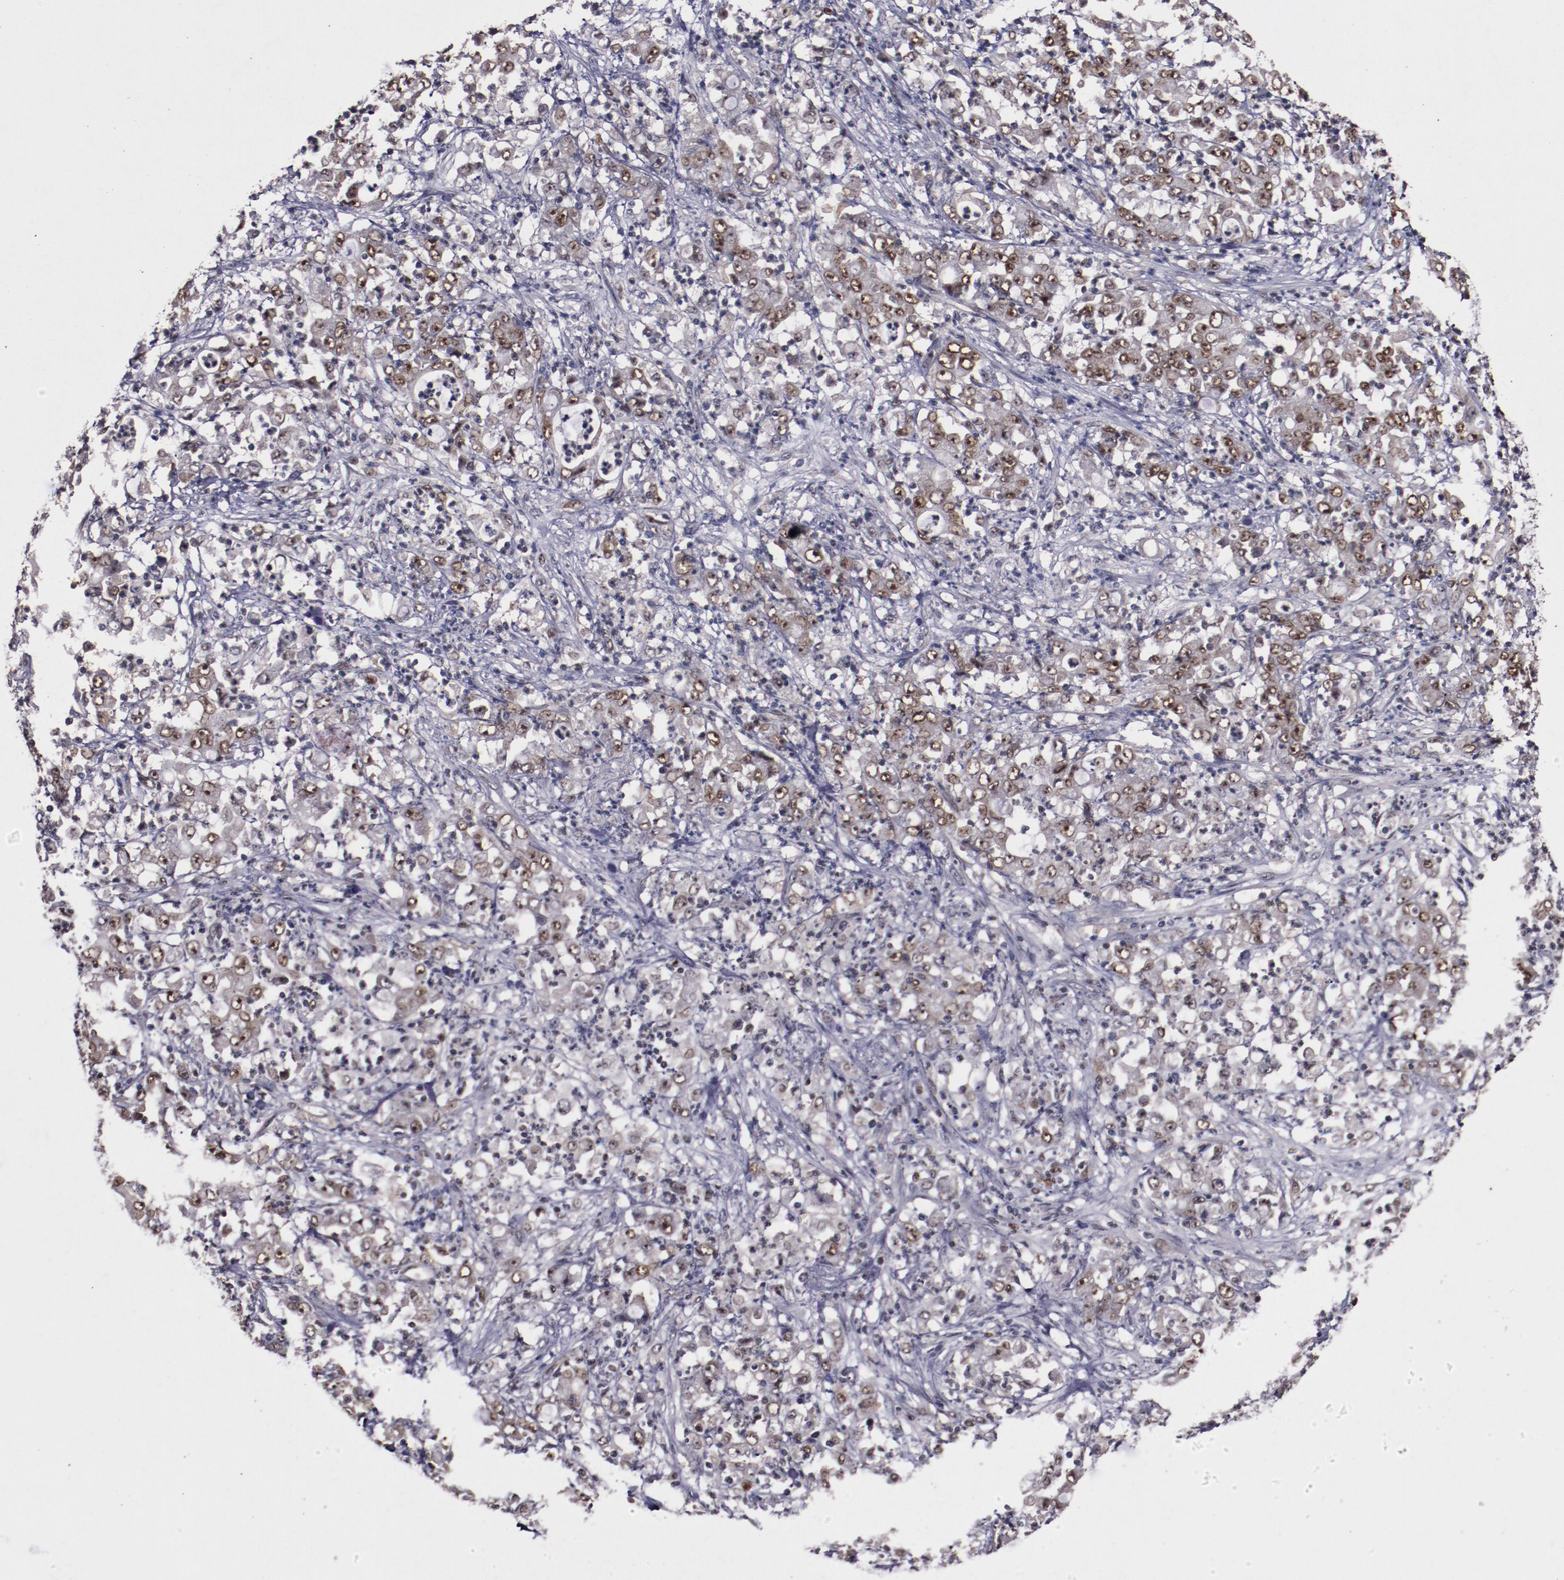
{"staining": {"intensity": "moderate", "quantity": ">75%", "location": "cytoplasmic/membranous,nuclear"}, "tissue": "stomach cancer", "cell_type": "Tumor cells", "image_type": "cancer", "snomed": [{"axis": "morphology", "description": "Adenocarcinoma, NOS"}, {"axis": "topography", "description": "Stomach, lower"}], "caption": "DAB (3,3'-diaminobenzidine) immunohistochemical staining of stomach cancer demonstrates moderate cytoplasmic/membranous and nuclear protein expression in about >75% of tumor cells. The staining is performed using DAB (3,3'-diaminobenzidine) brown chromogen to label protein expression. The nuclei are counter-stained blue using hematoxylin.", "gene": "CHEK2", "patient": {"sex": "female", "age": 71}}